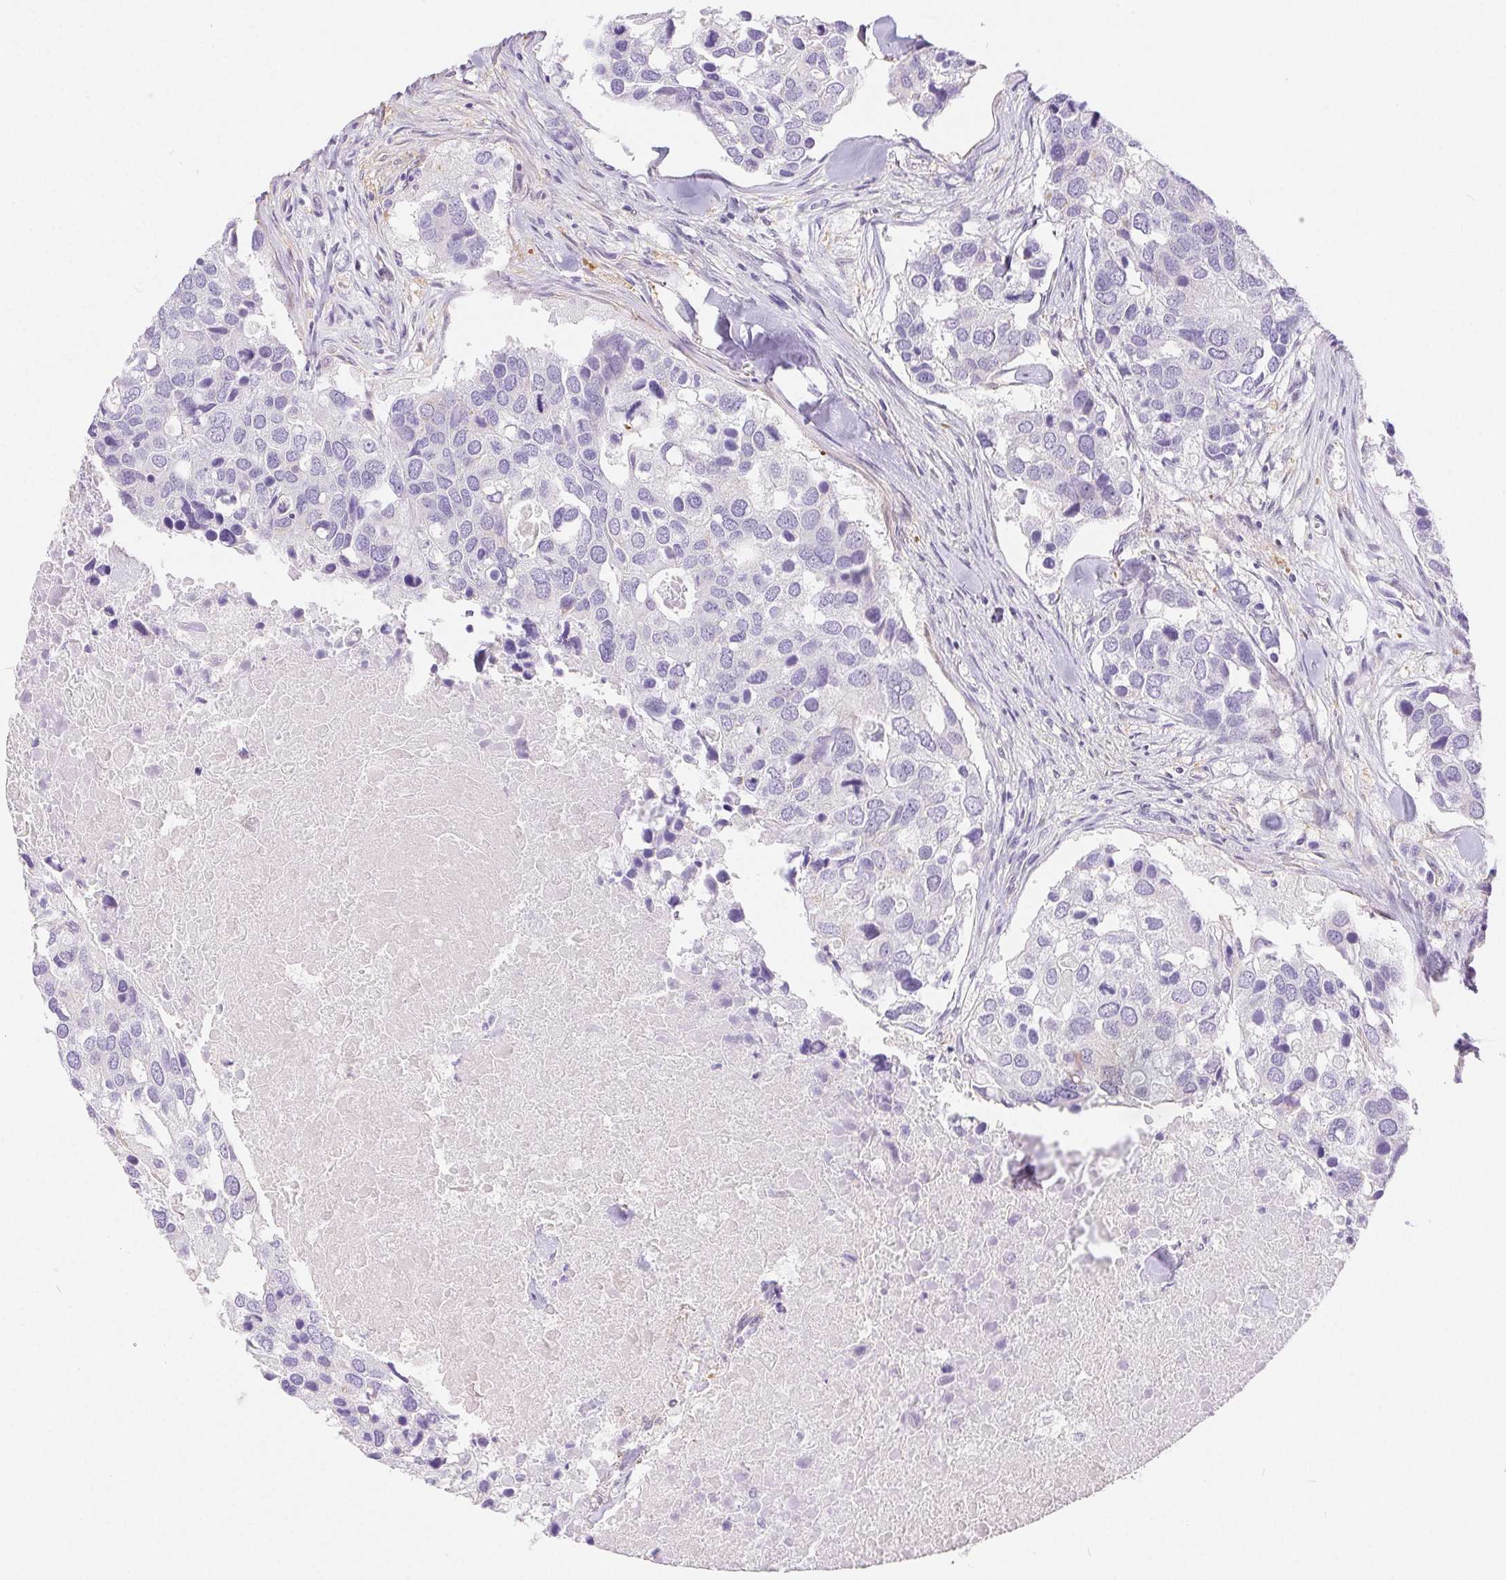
{"staining": {"intensity": "negative", "quantity": "none", "location": "none"}, "tissue": "breast cancer", "cell_type": "Tumor cells", "image_type": "cancer", "snomed": [{"axis": "morphology", "description": "Duct carcinoma"}, {"axis": "topography", "description": "Breast"}], "caption": "IHC image of neoplastic tissue: intraductal carcinoma (breast) stained with DAB shows no significant protein staining in tumor cells.", "gene": "PNLIP", "patient": {"sex": "female", "age": 83}}